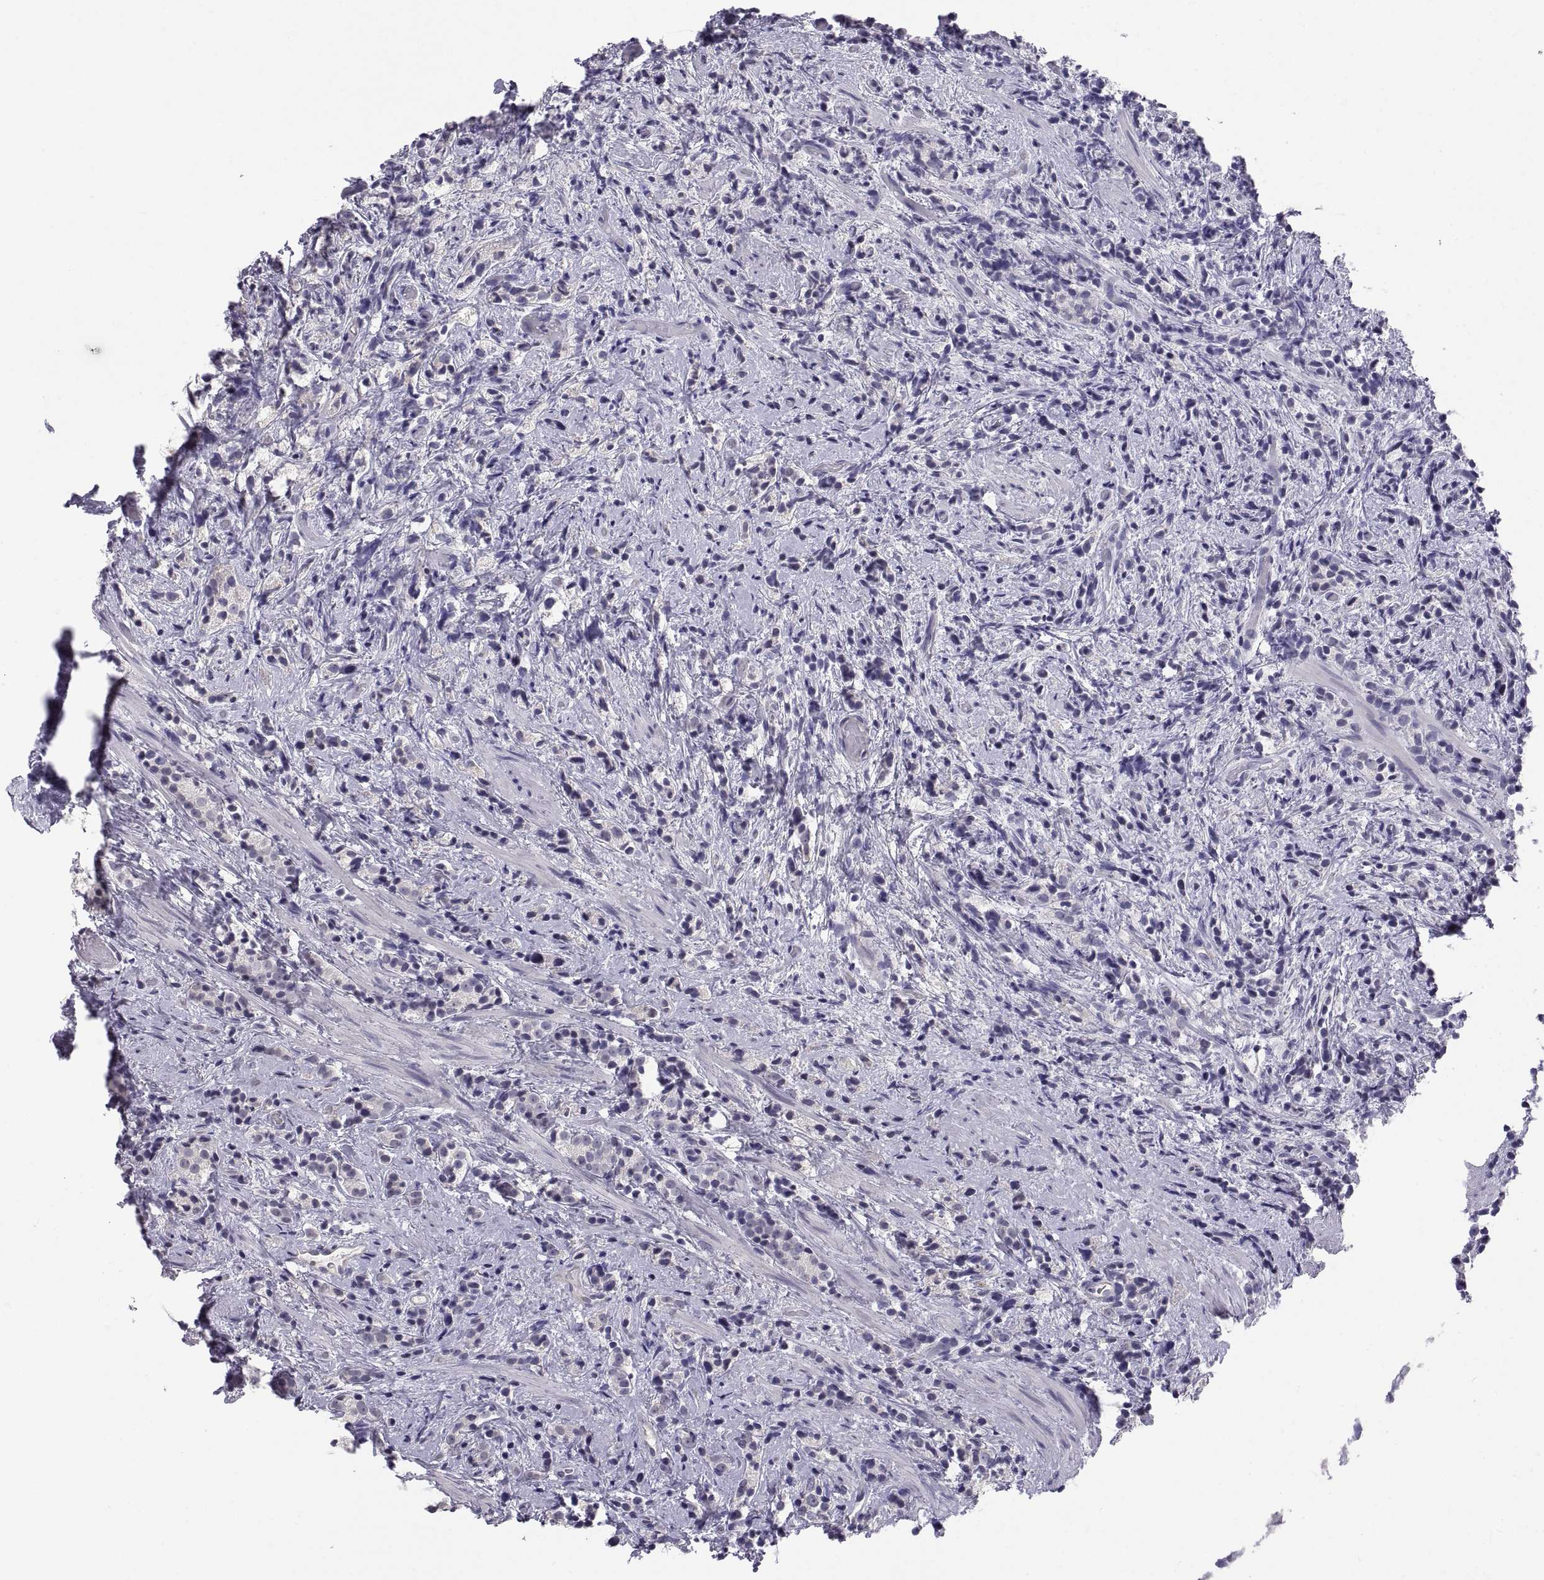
{"staining": {"intensity": "negative", "quantity": "none", "location": "none"}, "tissue": "prostate cancer", "cell_type": "Tumor cells", "image_type": "cancer", "snomed": [{"axis": "morphology", "description": "Adenocarcinoma, High grade"}, {"axis": "topography", "description": "Prostate"}], "caption": "The photomicrograph reveals no significant staining in tumor cells of prostate cancer (high-grade adenocarcinoma).", "gene": "TEX13A", "patient": {"sex": "male", "age": 53}}